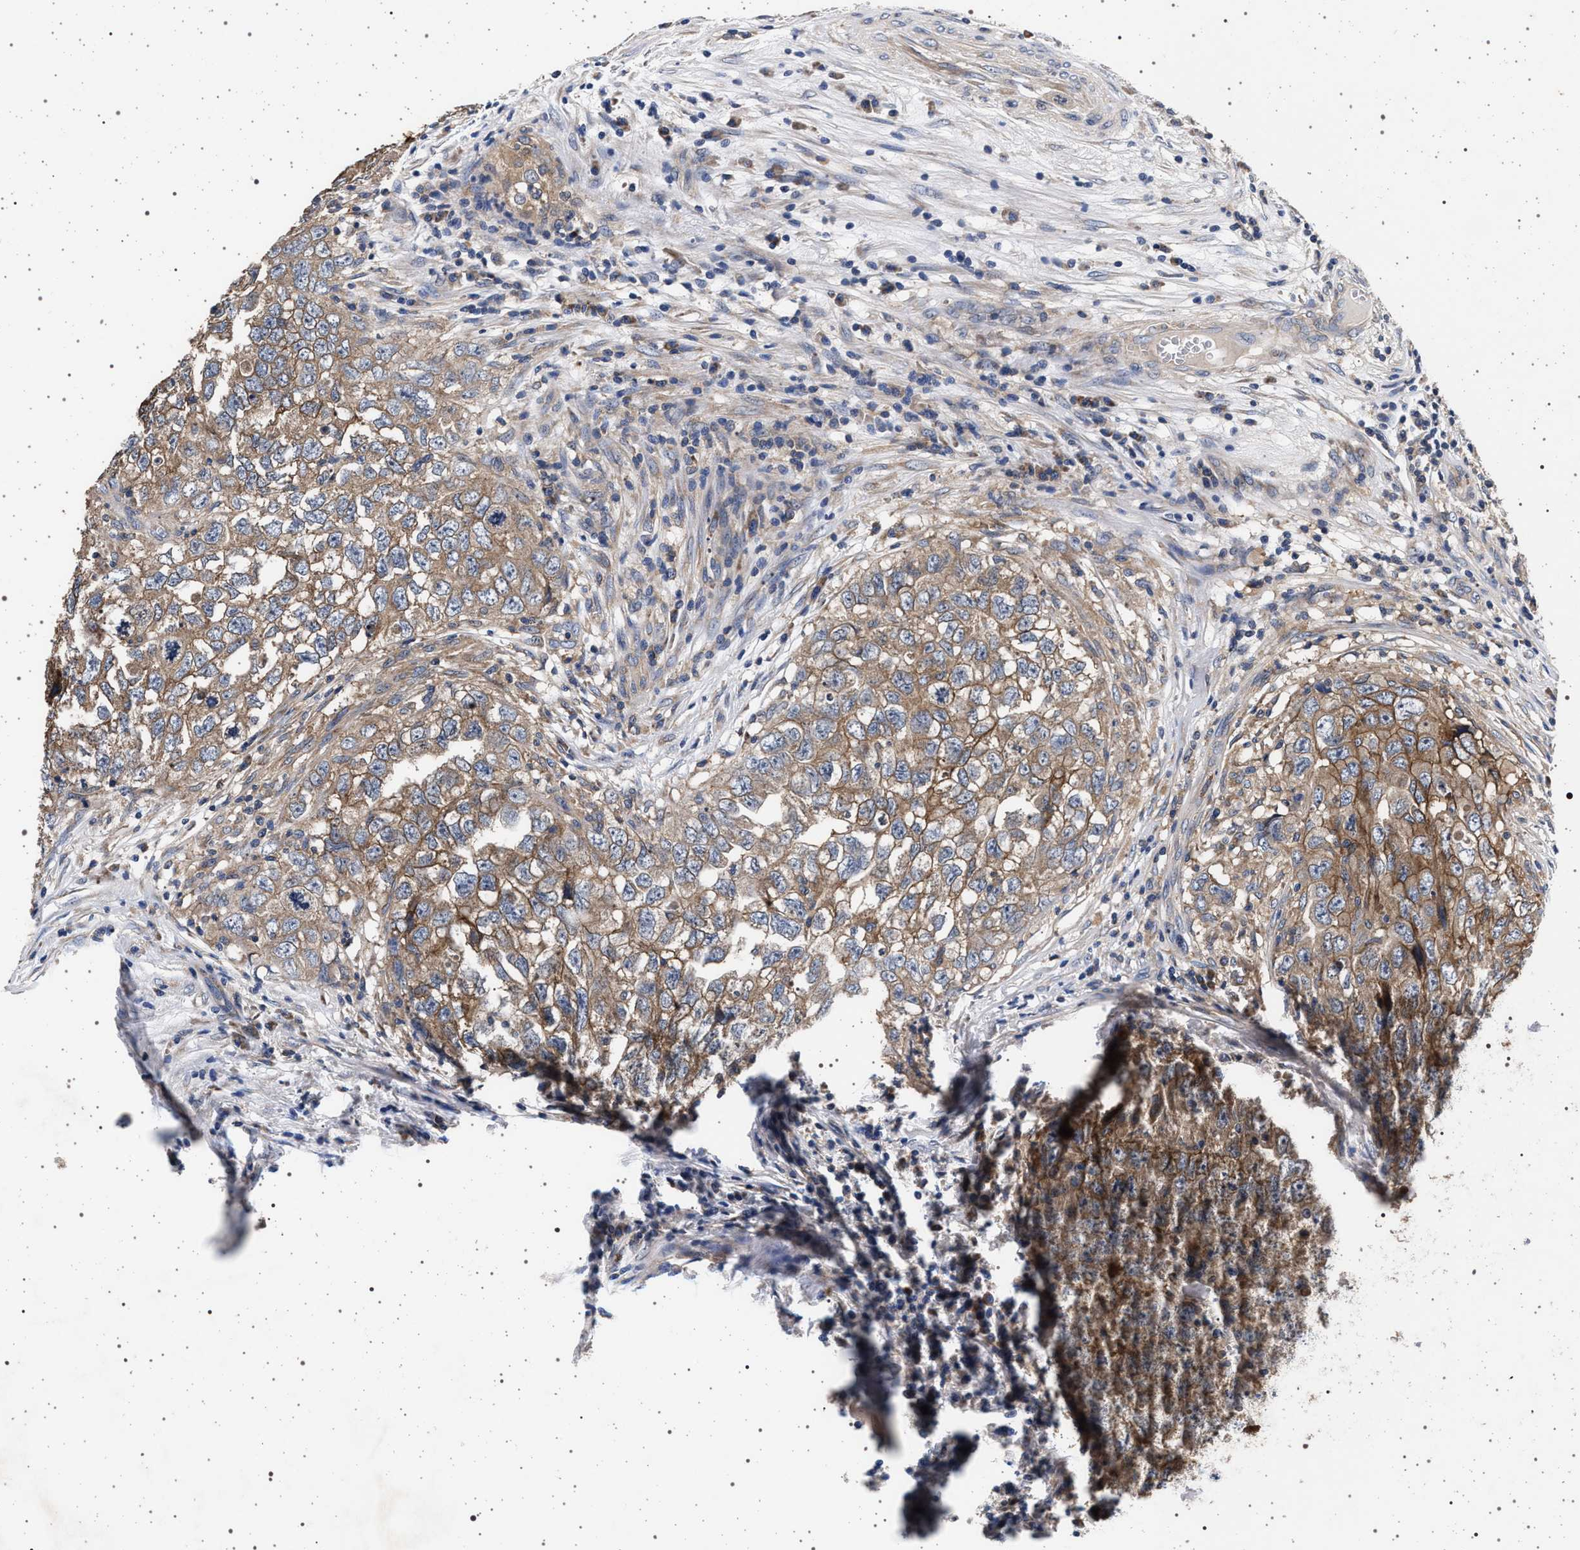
{"staining": {"intensity": "moderate", "quantity": ">75%", "location": "cytoplasmic/membranous"}, "tissue": "testis cancer", "cell_type": "Tumor cells", "image_type": "cancer", "snomed": [{"axis": "morphology", "description": "Seminoma, NOS"}, {"axis": "morphology", "description": "Carcinoma, Embryonal, NOS"}, {"axis": "topography", "description": "Testis"}], "caption": "The immunohistochemical stain highlights moderate cytoplasmic/membranous expression in tumor cells of testis cancer tissue.", "gene": "MAP3K2", "patient": {"sex": "male", "age": 43}}